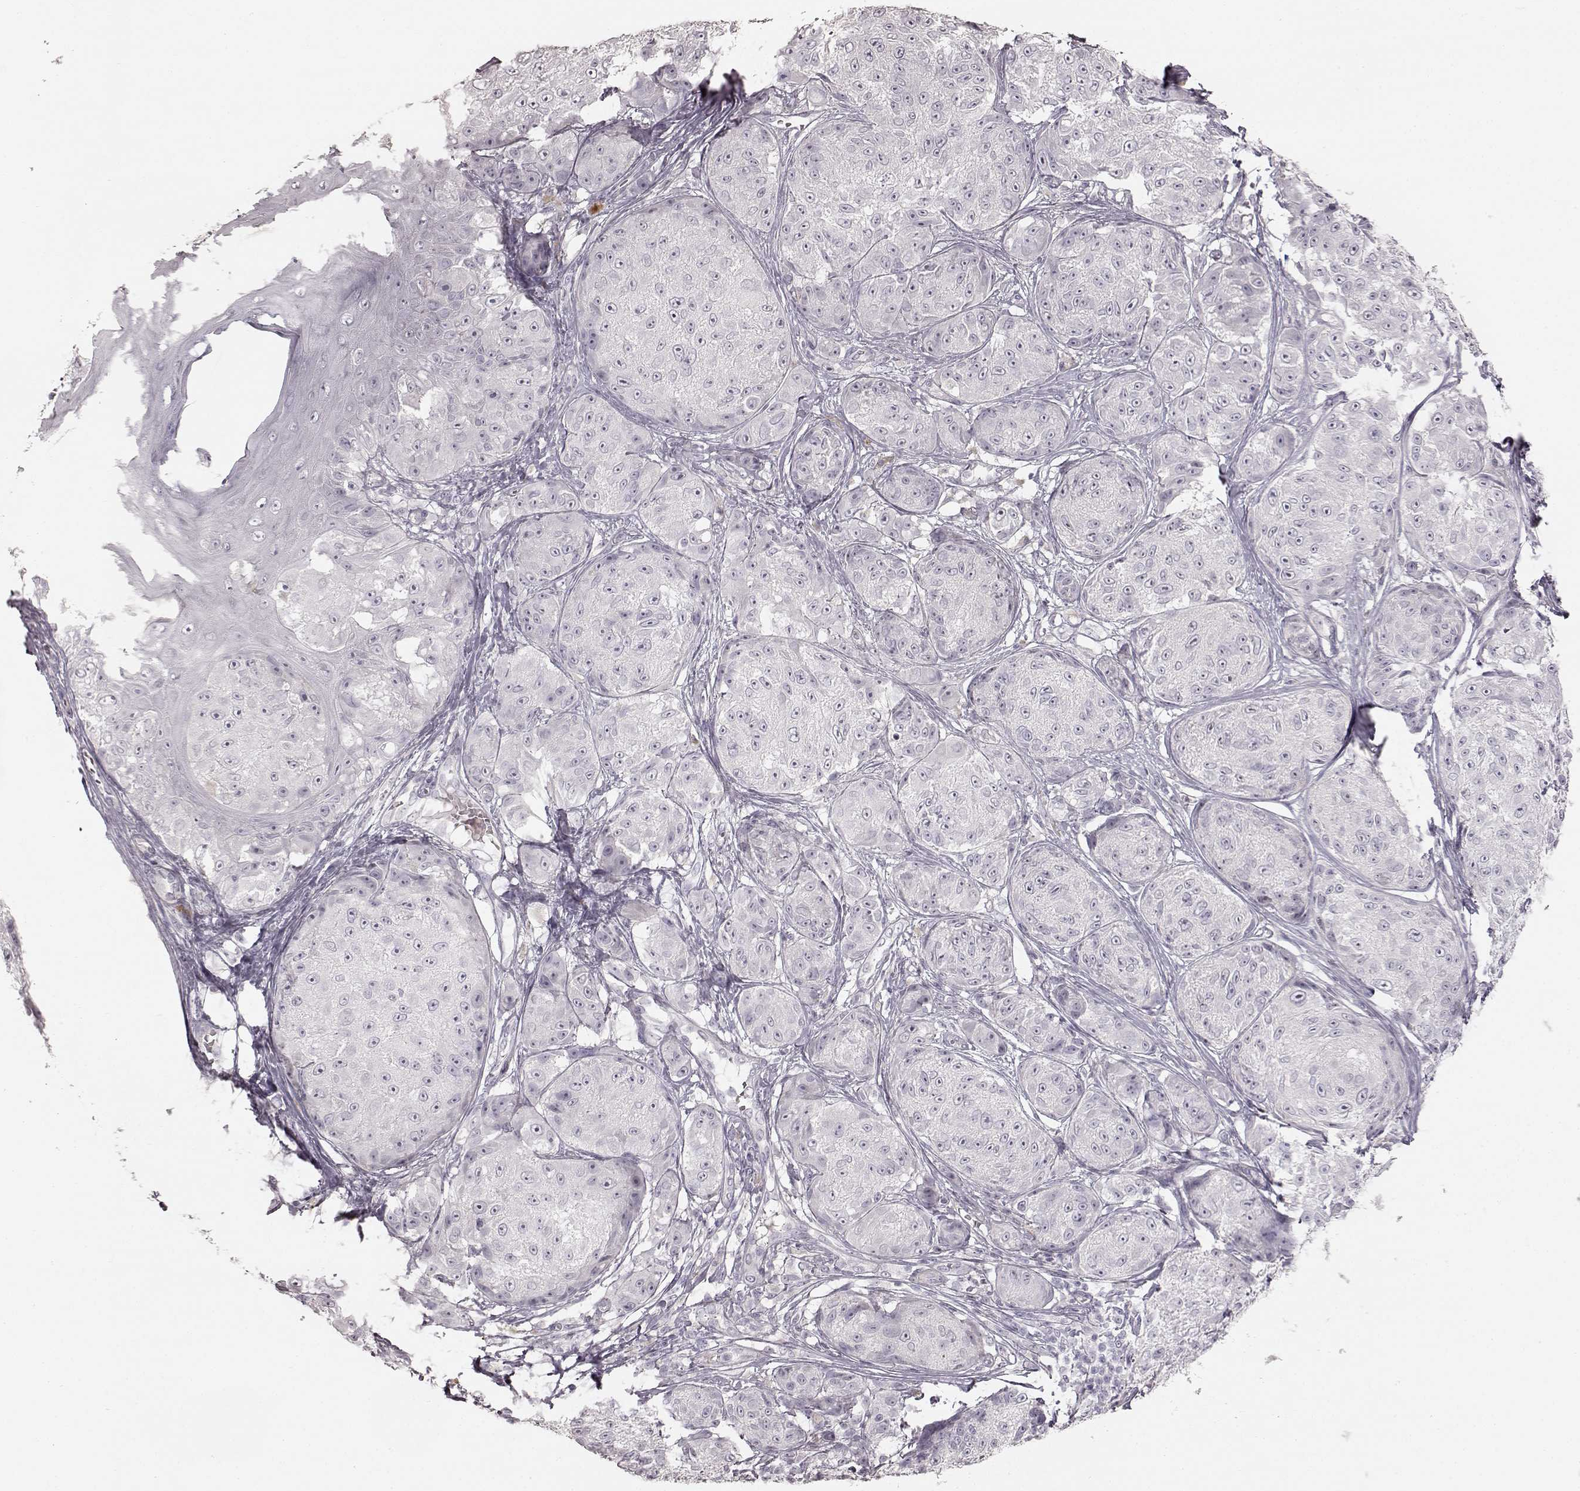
{"staining": {"intensity": "negative", "quantity": "none", "location": "none"}, "tissue": "melanoma", "cell_type": "Tumor cells", "image_type": "cancer", "snomed": [{"axis": "morphology", "description": "Malignant melanoma, NOS"}, {"axis": "topography", "description": "Skin"}], "caption": "IHC micrograph of neoplastic tissue: human malignant melanoma stained with DAB (3,3'-diaminobenzidine) demonstrates no significant protein positivity in tumor cells.", "gene": "PRLHR", "patient": {"sex": "male", "age": 61}}